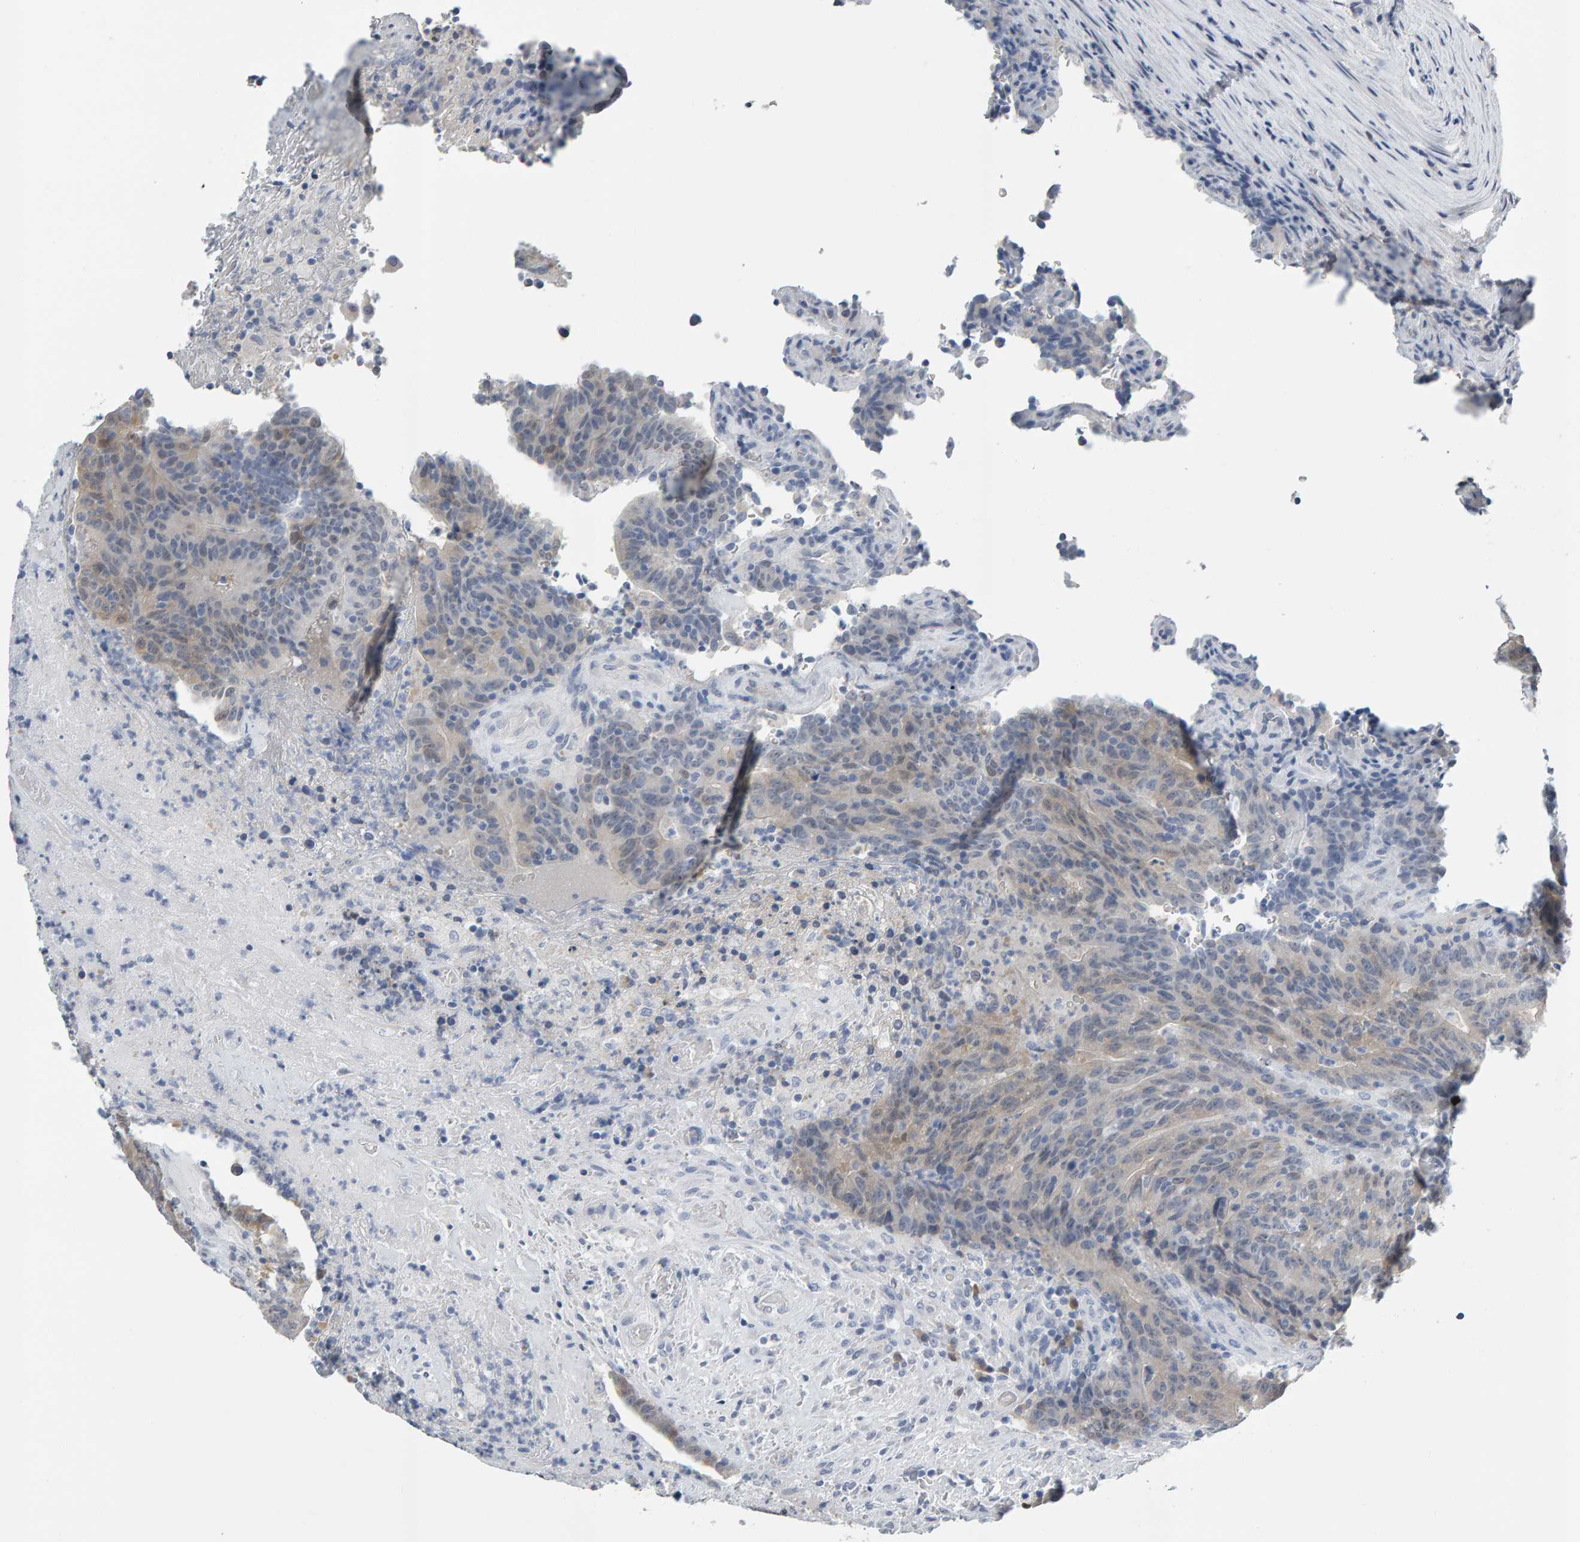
{"staining": {"intensity": "weak", "quantity": "25%-75%", "location": "cytoplasmic/membranous"}, "tissue": "colorectal cancer", "cell_type": "Tumor cells", "image_type": "cancer", "snomed": [{"axis": "morphology", "description": "Normal tissue, NOS"}, {"axis": "morphology", "description": "Adenocarcinoma, NOS"}, {"axis": "topography", "description": "Colon"}], "caption": "Tumor cells exhibit low levels of weak cytoplasmic/membranous staining in about 25%-75% of cells in human colorectal adenocarcinoma.", "gene": "CTH", "patient": {"sex": "female", "age": 75}}